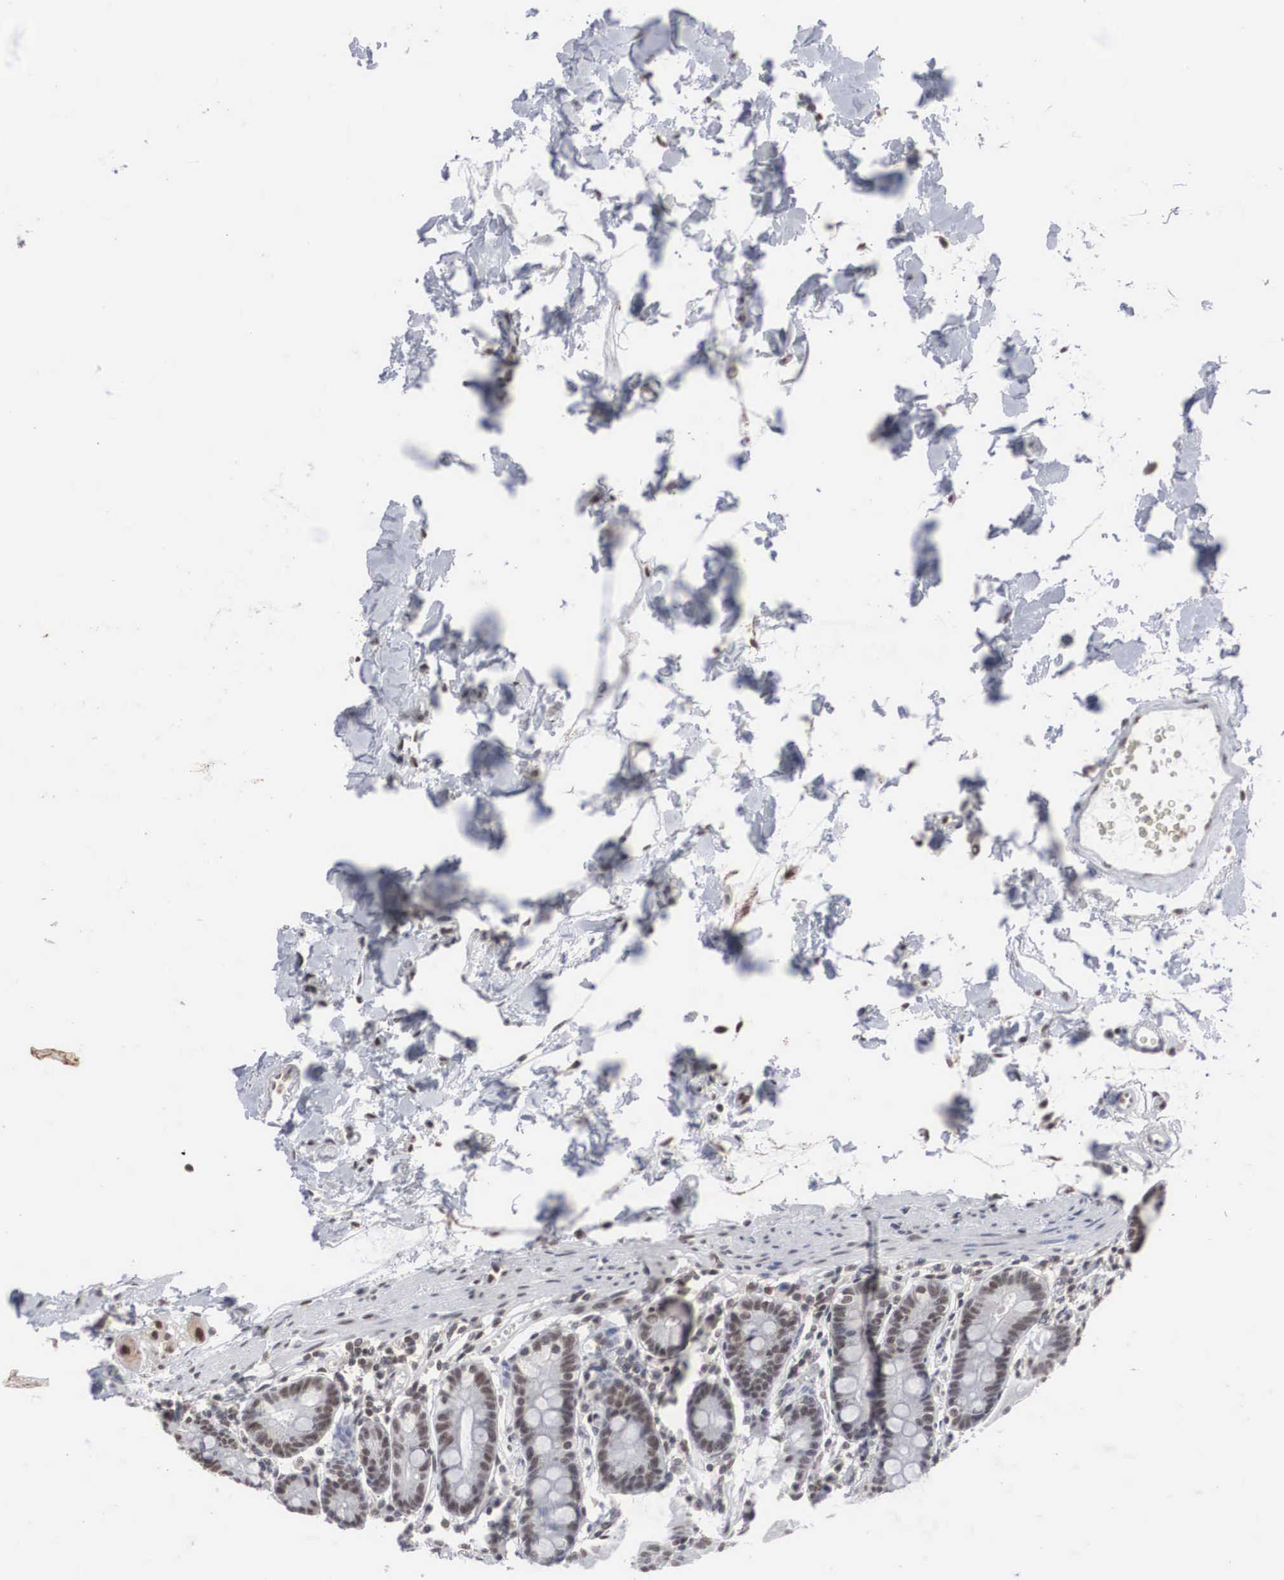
{"staining": {"intensity": "weak", "quantity": "25%-75%", "location": "nuclear"}, "tissue": "duodenum", "cell_type": "Glandular cells", "image_type": "normal", "snomed": [{"axis": "morphology", "description": "Normal tissue, NOS"}, {"axis": "topography", "description": "Duodenum"}], "caption": "Immunohistochemical staining of unremarkable human duodenum reveals weak nuclear protein positivity in approximately 25%-75% of glandular cells. Nuclei are stained in blue.", "gene": "AUTS2", "patient": {"sex": "female", "age": 77}}